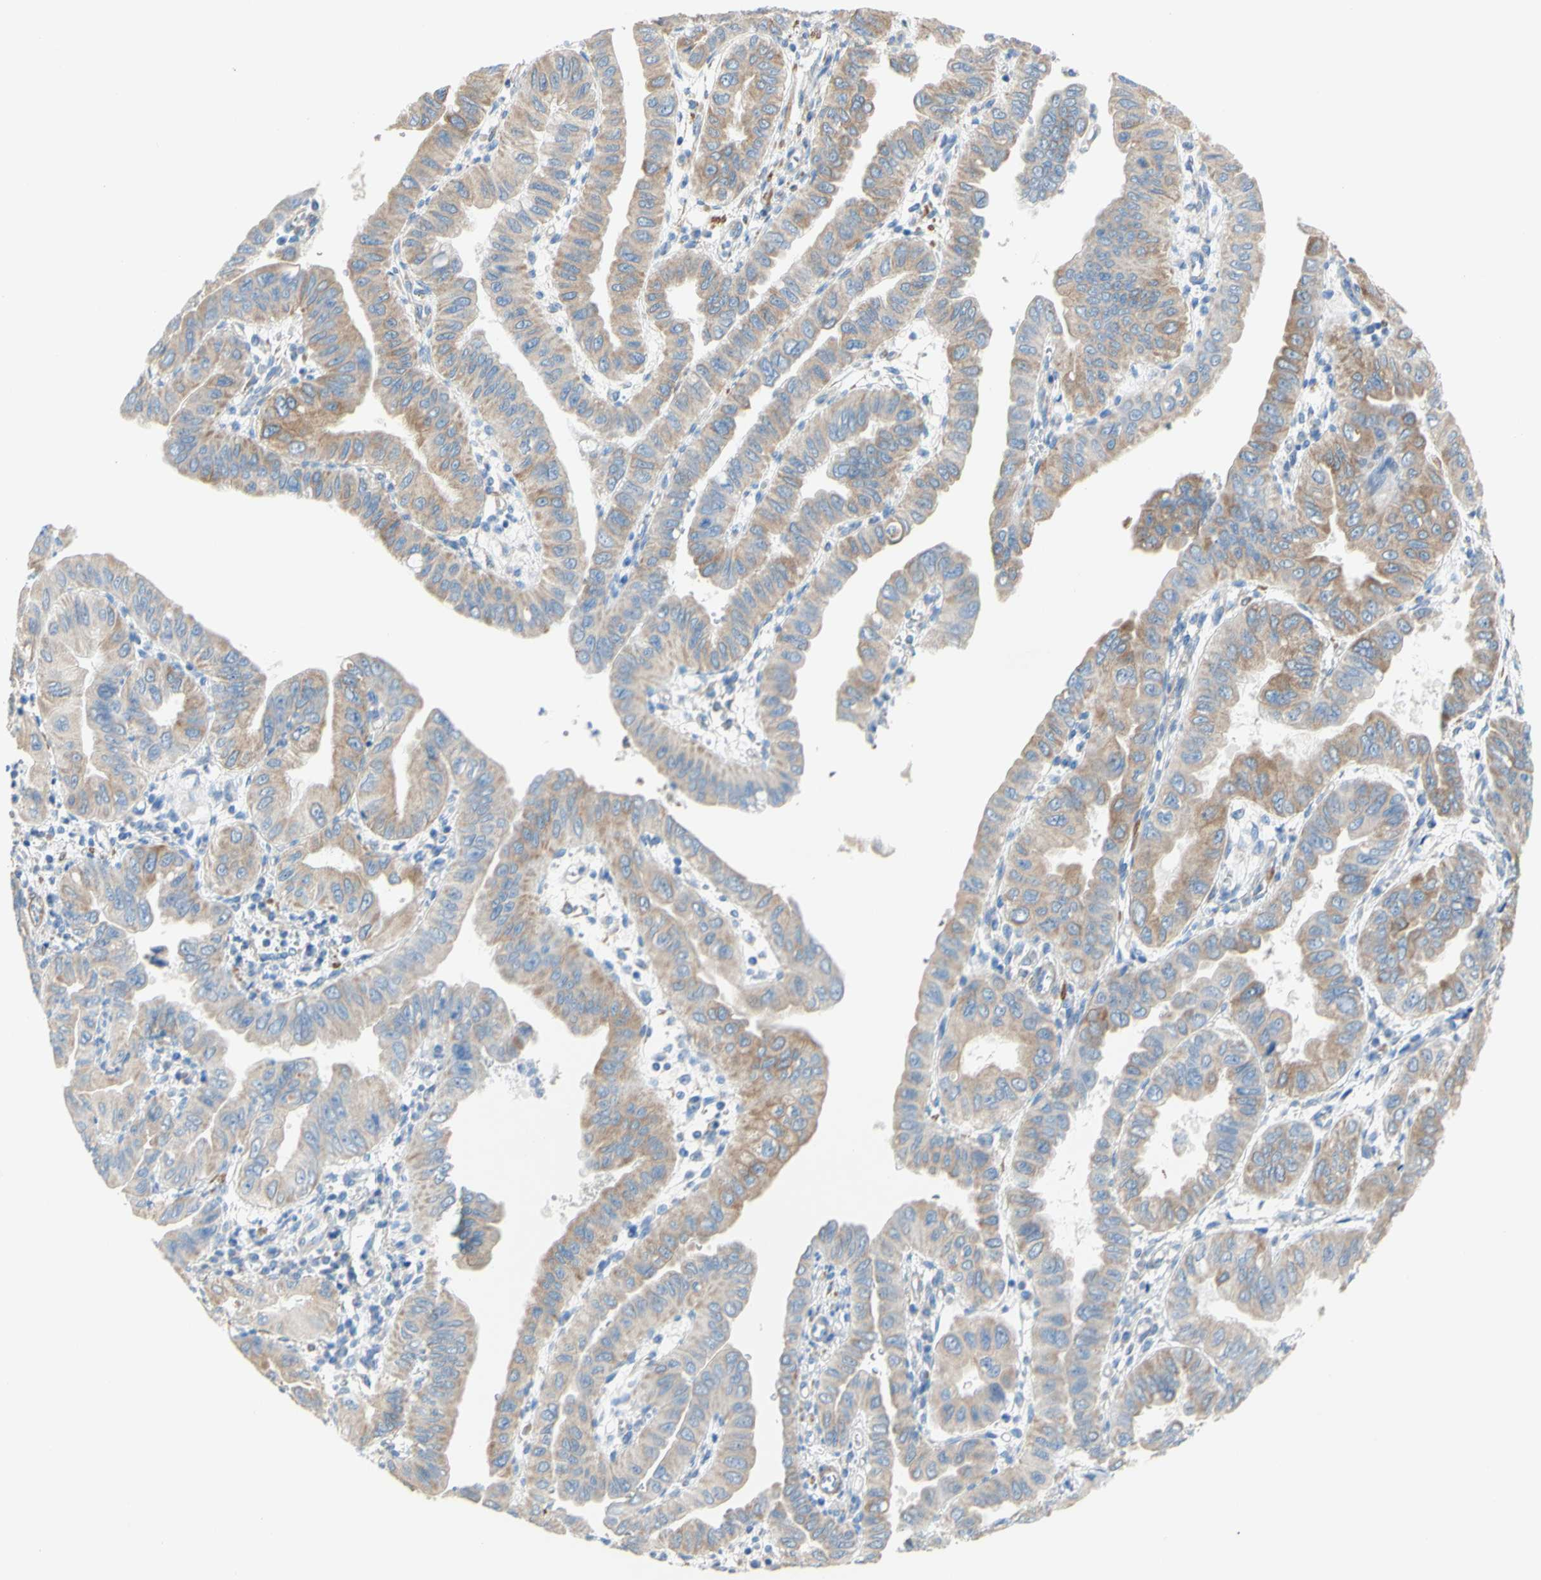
{"staining": {"intensity": "weak", "quantity": "25%-75%", "location": "cytoplasmic/membranous"}, "tissue": "pancreatic cancer", "cell_type": "Tumor cells", "image_type": "cancer", "snomed": [{"axis": "morphology", "description": "Normal tissue, NOS"}, {"axis": "topography", "description": "Lymph node"}], "caption": "Pancreatic cancer tissue exhibits weak cytoplasmic/membranous staining in about 25%-75% of tumor cells, visualized by immunohistochemistry.", "gene": "RETREG2", "patient": {"sex": "male", "age": 50}}